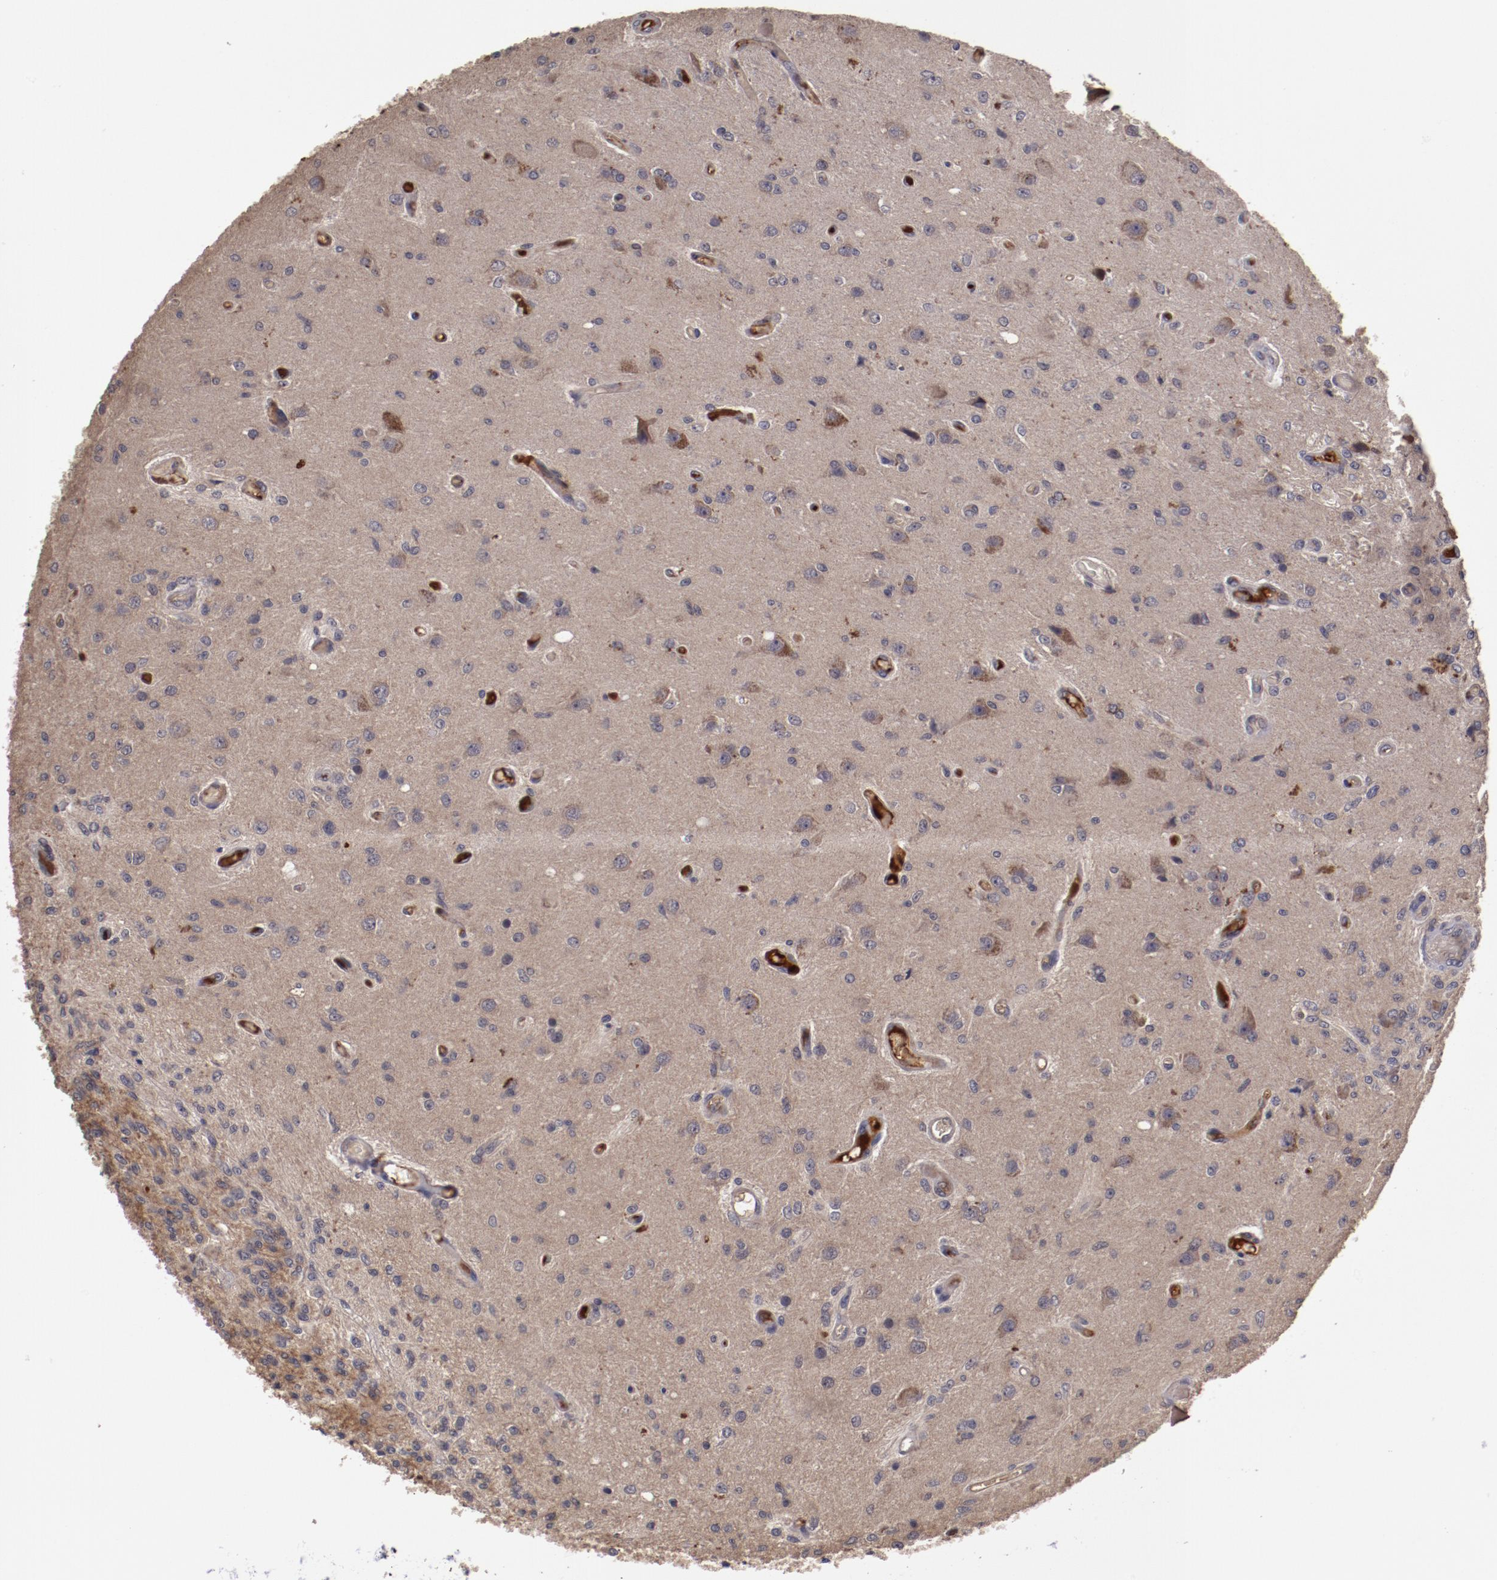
{"staining": {"intensity": "moderate", "quantity": "25%-75%", "location": "cytoplasmic/membranous"}, "tissue": "glioma", "cell_type": "Tumor cells", "image_type": "cancer", "snomed": [{"axis": "morphology", "description": "Normal tissue, NOS"}, {"axis": "morphology", "description": "Glioma, malignant, High grade"}, {"axis": "topography", "description": "Cerebral cortex"}], "caption": "Human glioma stained for a protein (brown) demonstrates moderate cytoplasmic/membranous positive expression in about 25%-75% of tumor cells.", "gene": "CP", "patient": {"sex": "male", "age": 77}}